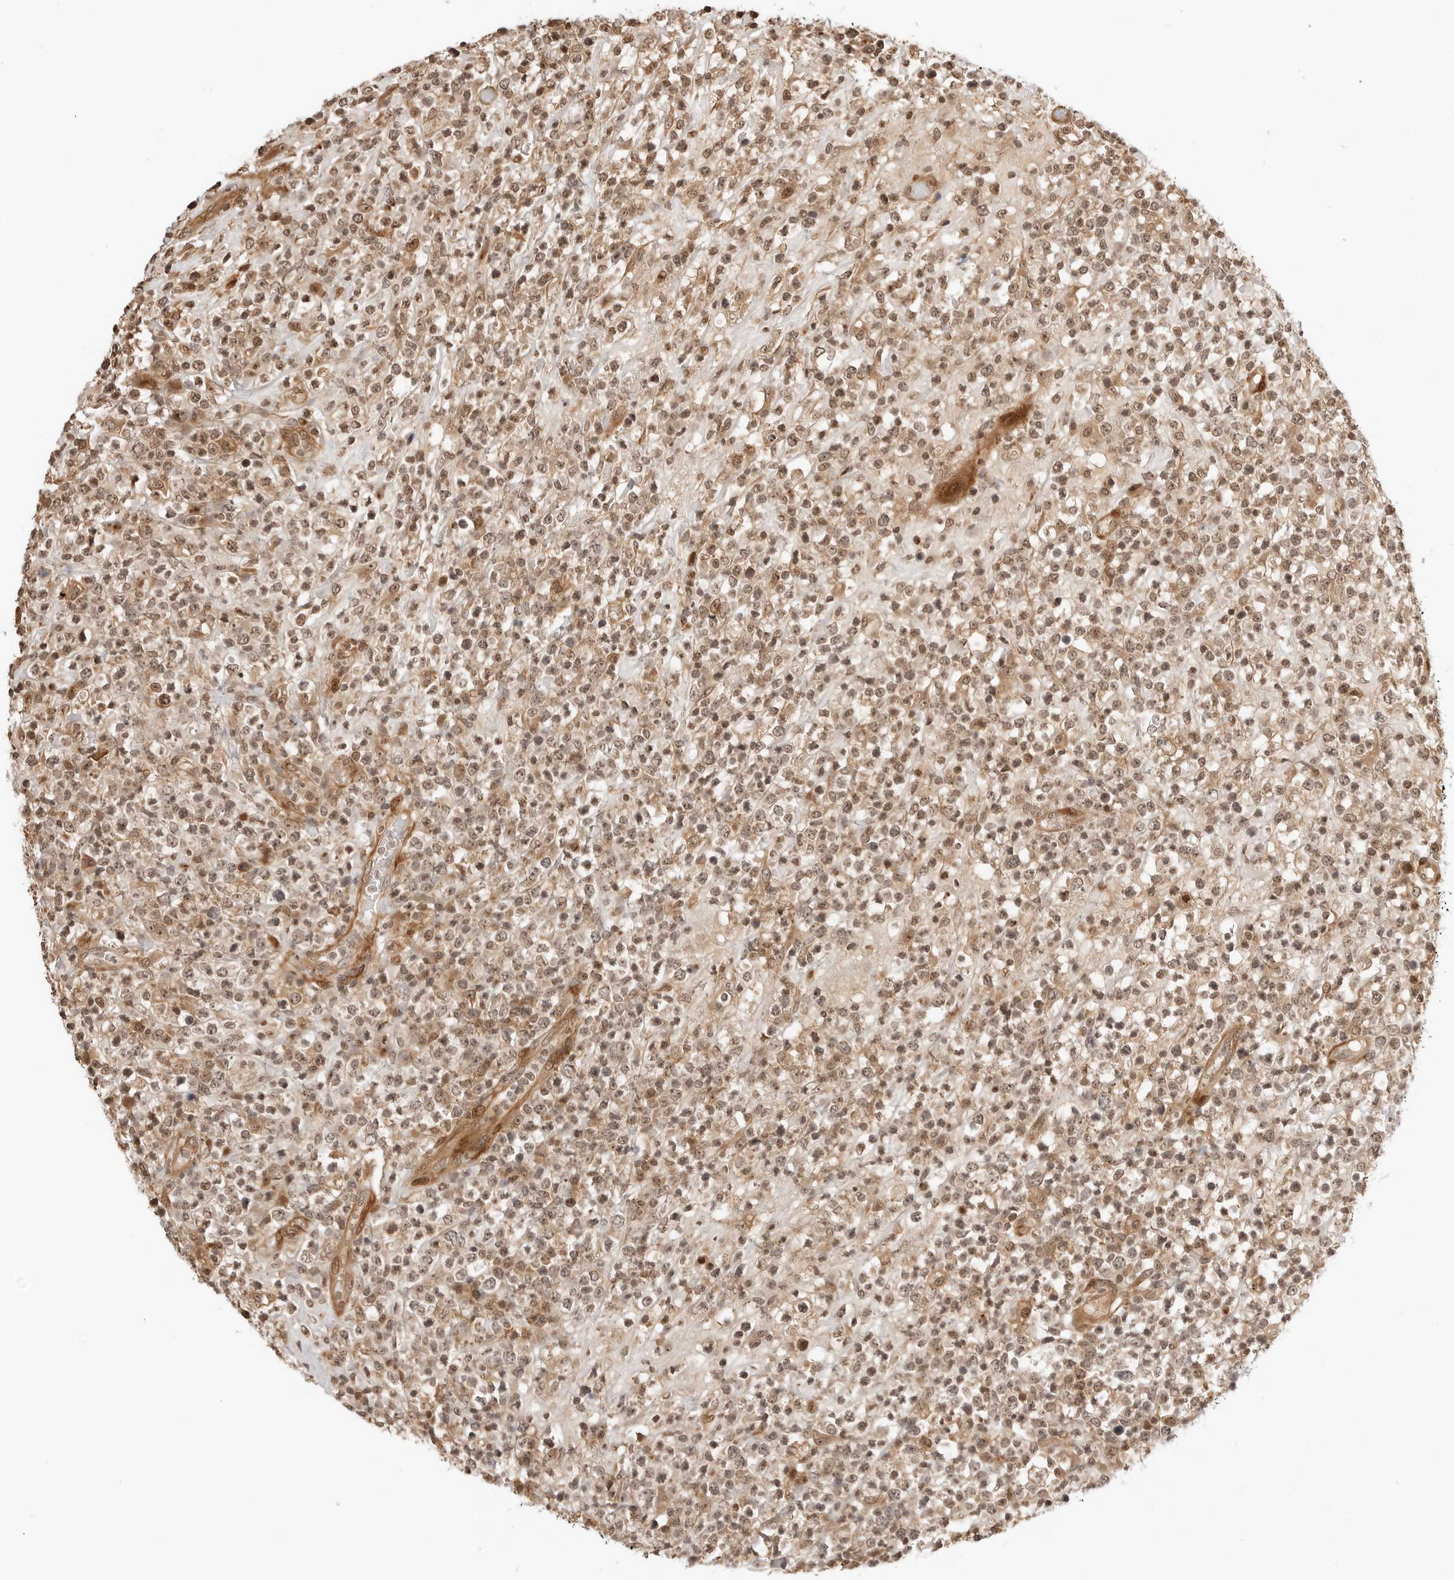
{"staining": {"intensity": "moderate", "quantity": ">75%", "location": "cytoplasmic/membranous,nuclear"}, "tissue": "lymphoma", "cell_type": "Tumor cells", "image_type": "cancer", "snomed": [{"axis": "morphology", "description": "Malignant lymphoma, non-Hodgkin's type, High grade"}, {"axis": "topography", "description": "Colon"}], "caption": "Immunohistochemical staining of high-grade malignant lymphoma, non-Hodgkin's type demonstrates moderate cytoplasmic/membranous and nuclear protein positivity in about >75% of tumor cells. The protein of interest is stained brown, and the nuclei are stained in blue (DAB IHC with brightfield microscopy, high magnification).", "gene": "GEM", "patient": {"sex": "female", "age": 53}}